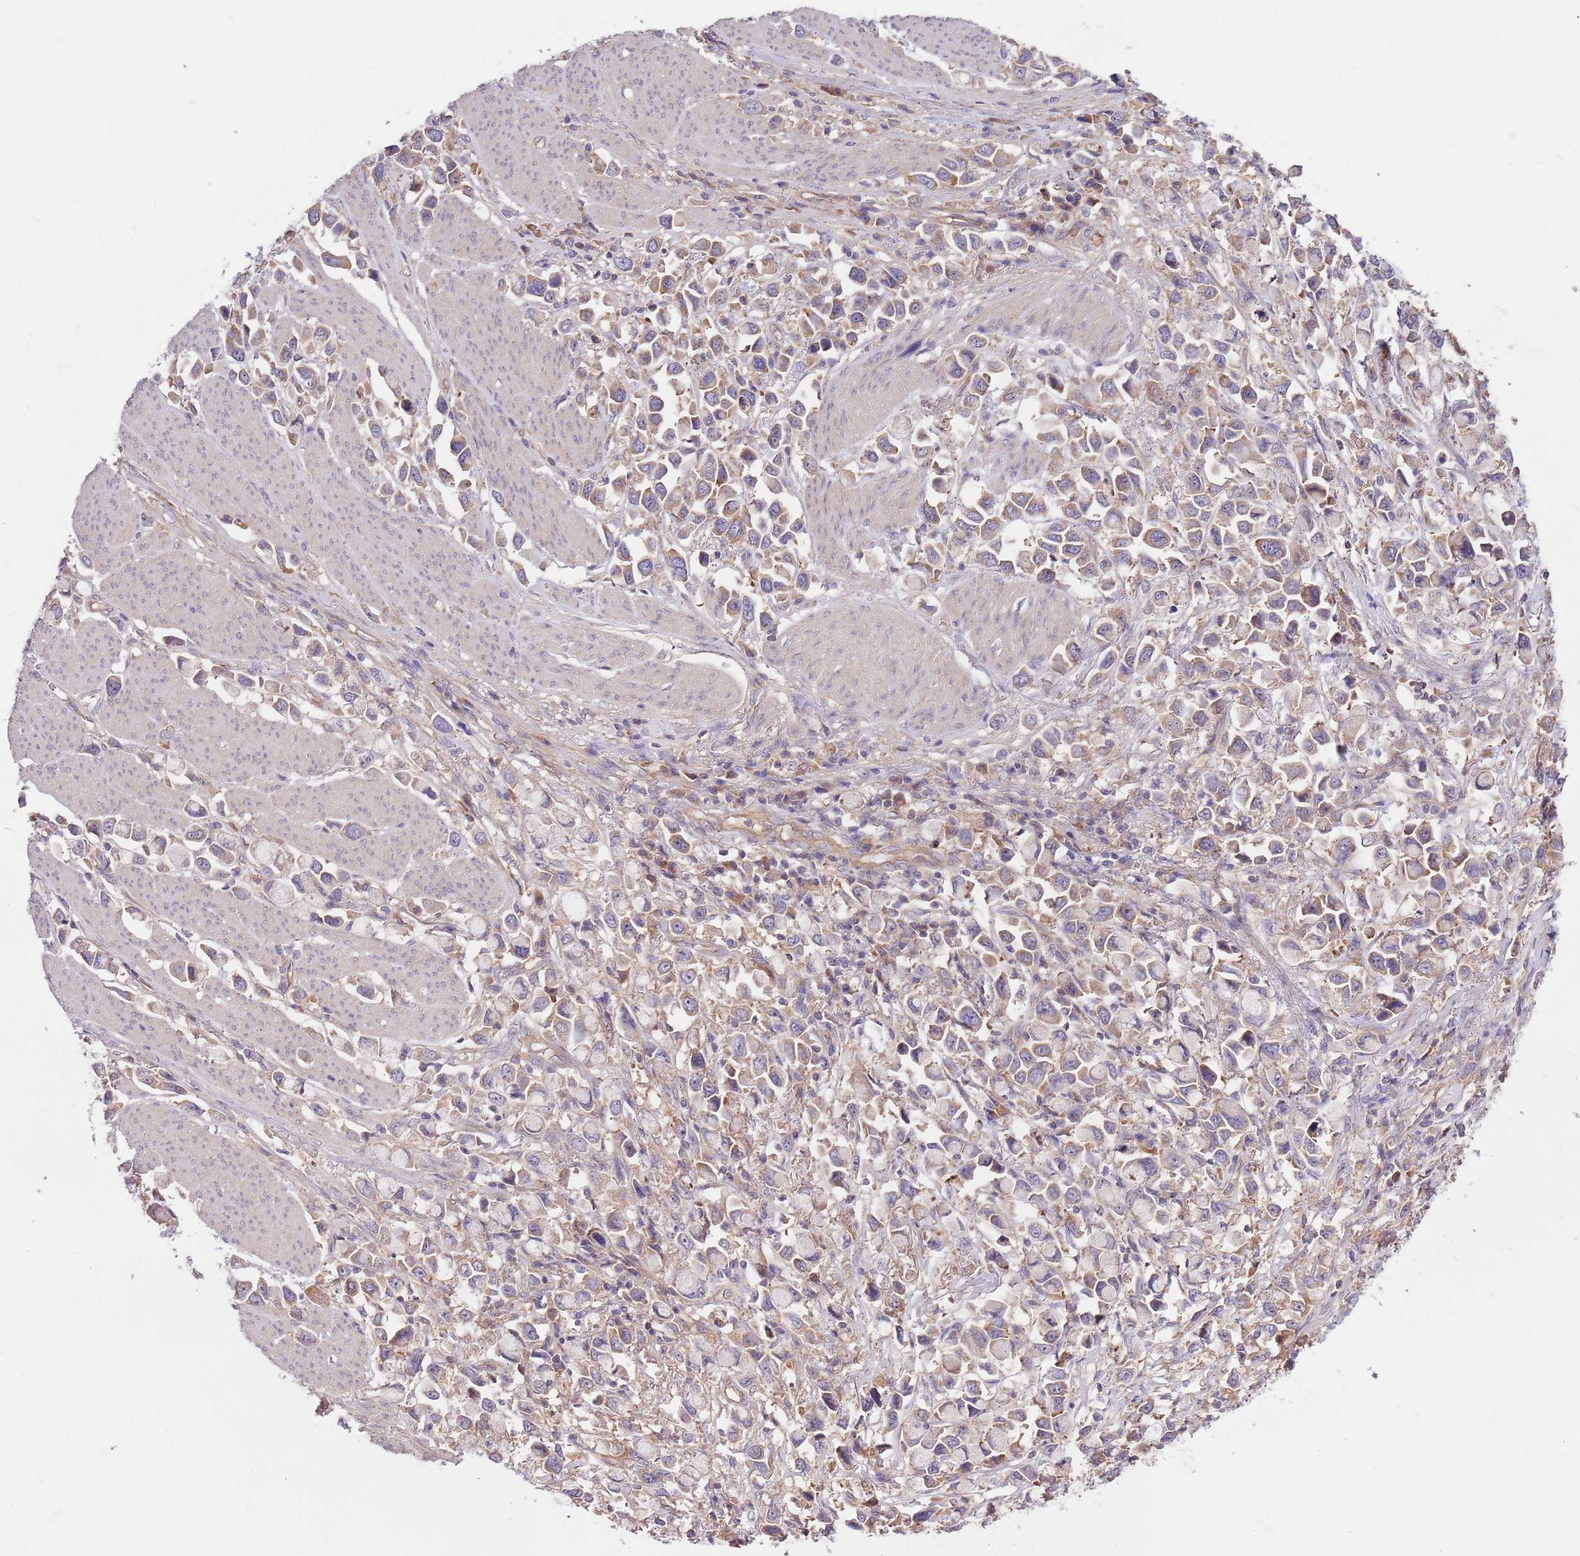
{"staining": {"intensity": "weak", "quantity": ">75%", "location": "cytoplasmic/membranous"}, "tissue": "stomach cancer", "cell_type": "Tumor cells", "image_type": "cancer", "snomed": [{"axis": "morphology", "description": "Adenocarcinoma, NOS"}, {"axis": "topography", "description": "Stomach"}], "caption": "This photomicrograph exhibits immunohistochemistry staining of human stomach cancer, with low weak cytoplasmic/membranous expression in about >75% of tumor cells.", "gene": "EIF3F", "patient": {"sex": "female", "age": 81}}